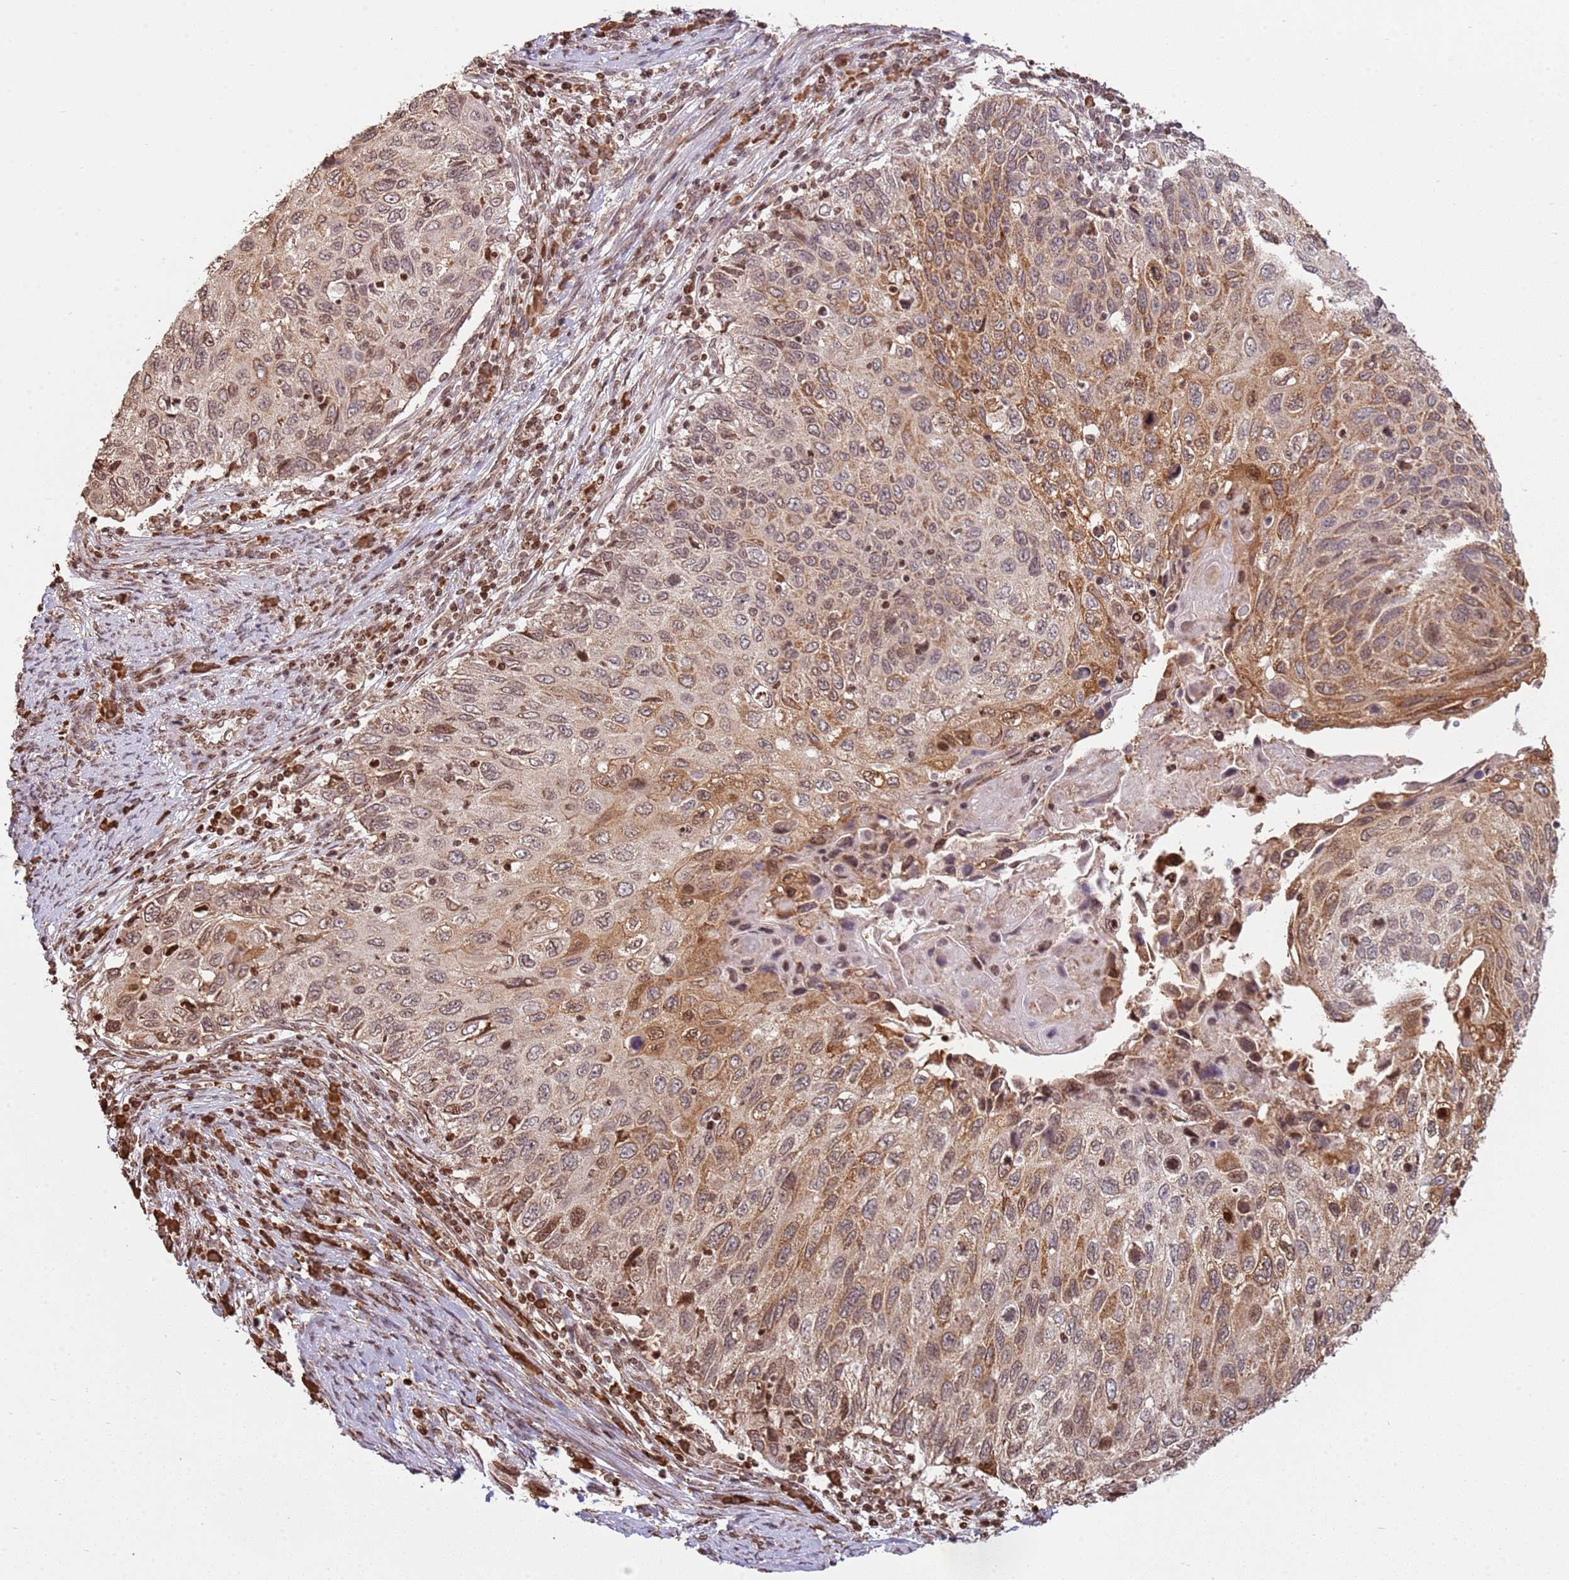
{"staining": {"intensity": "moderate", "quantity": ">75%", "location": "cytoplasmic/membranous,nuclear"}, "tissue": "cervical cancer", "cell_type": "Tumor cells", "image_type": "cancer", "snomed": [{"axis": "morphology", "description": "Squamous cell carcinoma, NOS"}, {"axis": "topography", "description": "Cervix"}], "caption": "Immunohistochemical staining of human squamous cell carcinoma (cervical) exhibits moderate cytoplasmic/membranous and nuclear protein staining in about >75% of tumor cells. (Stains: DAB in brown, nuclei in blue, Microscopy: brightfield microscopy at high magnification).", "gene": "SCAF1", "patient": {"sex": "female", "age": 70}}